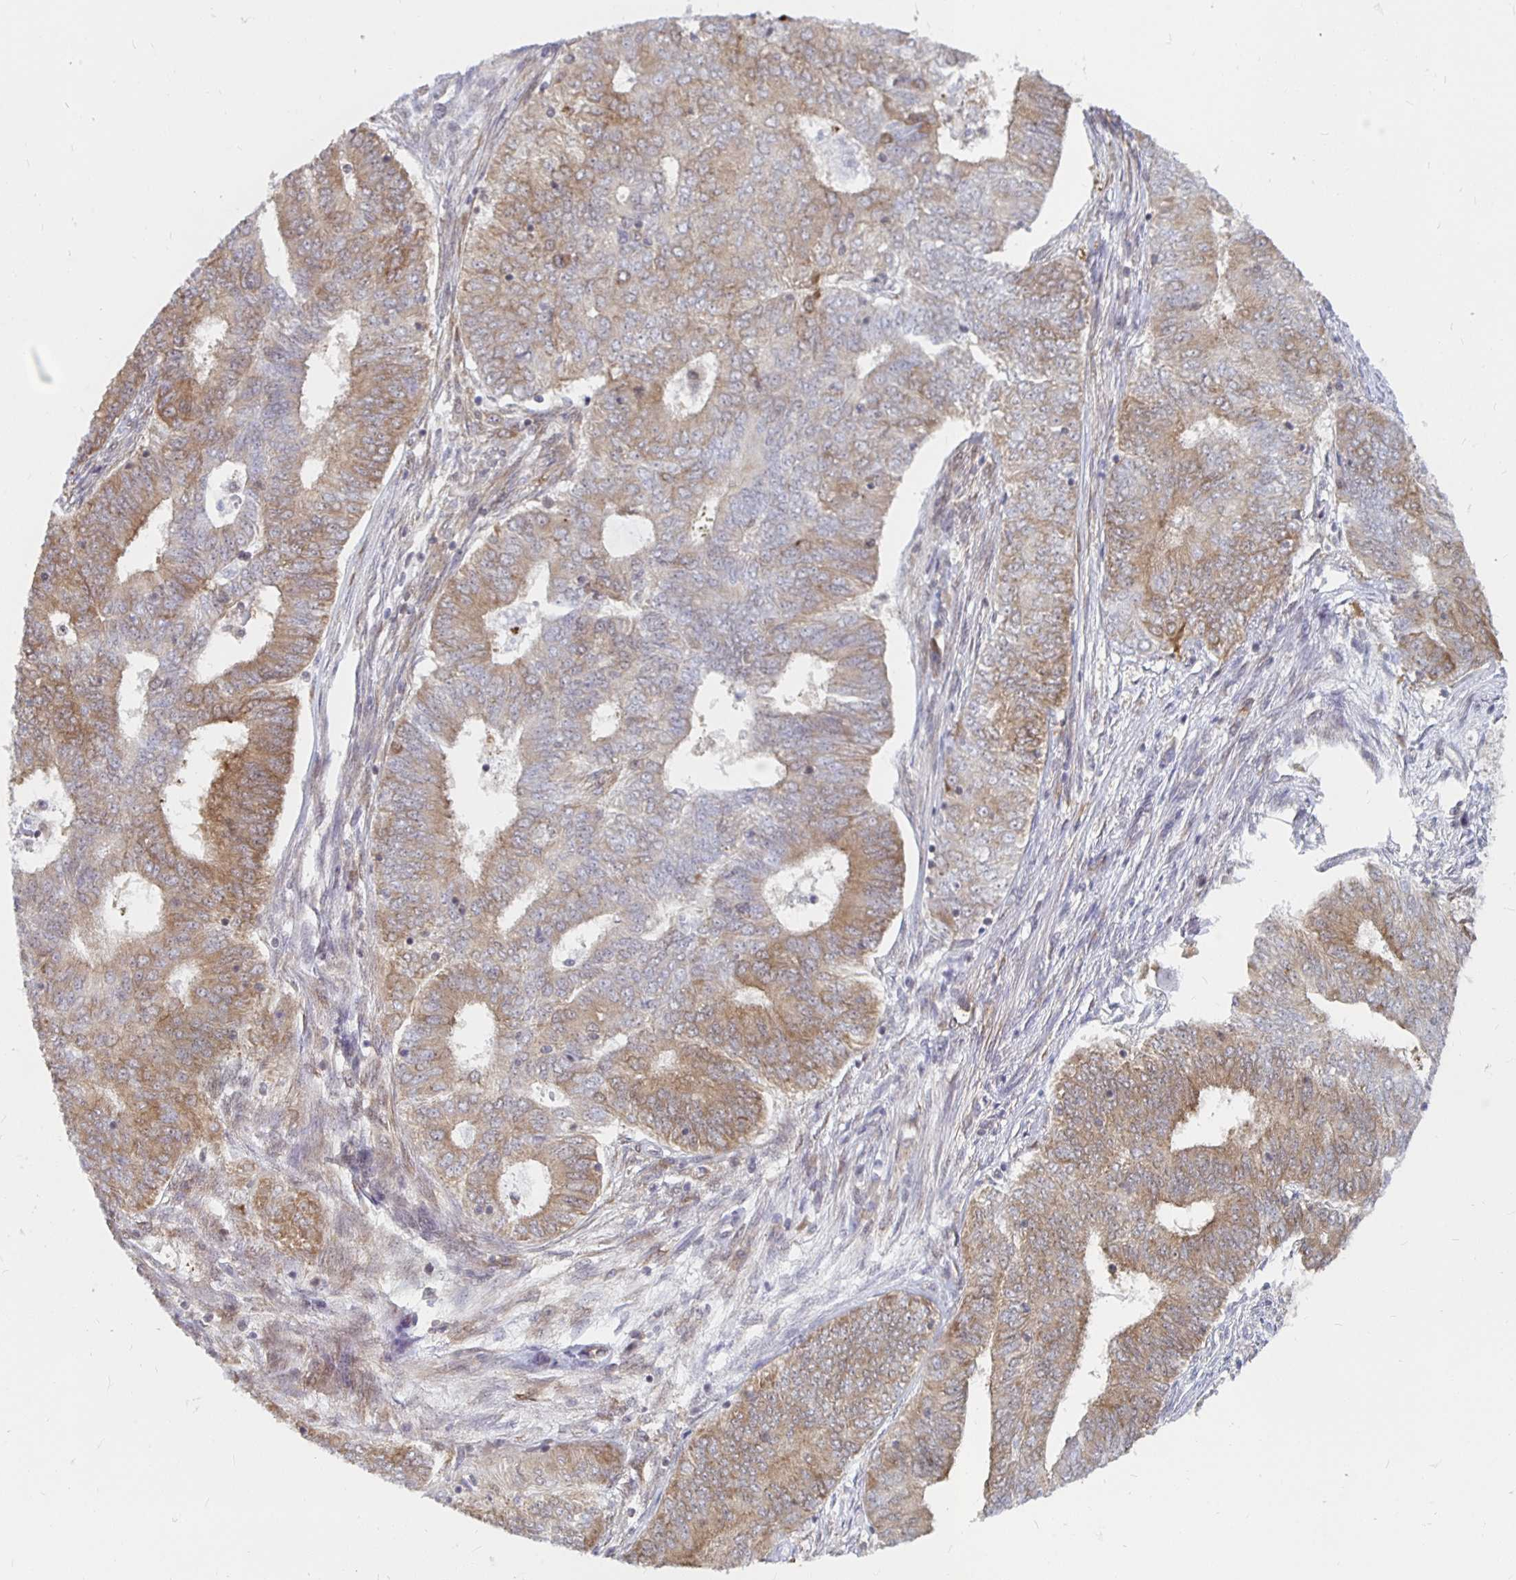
{"staining": {"intensity": "moderate", "quantity": "25%-75%", "location": "cytoplasmic/membranous"}, "tissue": "endometrial cancer", "cell_type": "Tumor cells", "image_type": "cancer", "snomed": [{"axis": "morphology", "description": "Adenocarcinoma, NOS"}, {"axis": "topography", "description": "Endometrium"}], "caption": "IHC of human adenocarcinoma (endometrial) reveals medium levels of moderate cytoplasmic/membranous expression in approximately 25%-75% of tumor cells.", "gene": "PDAP1", "patient": {"sex": "female", "age": 62}}